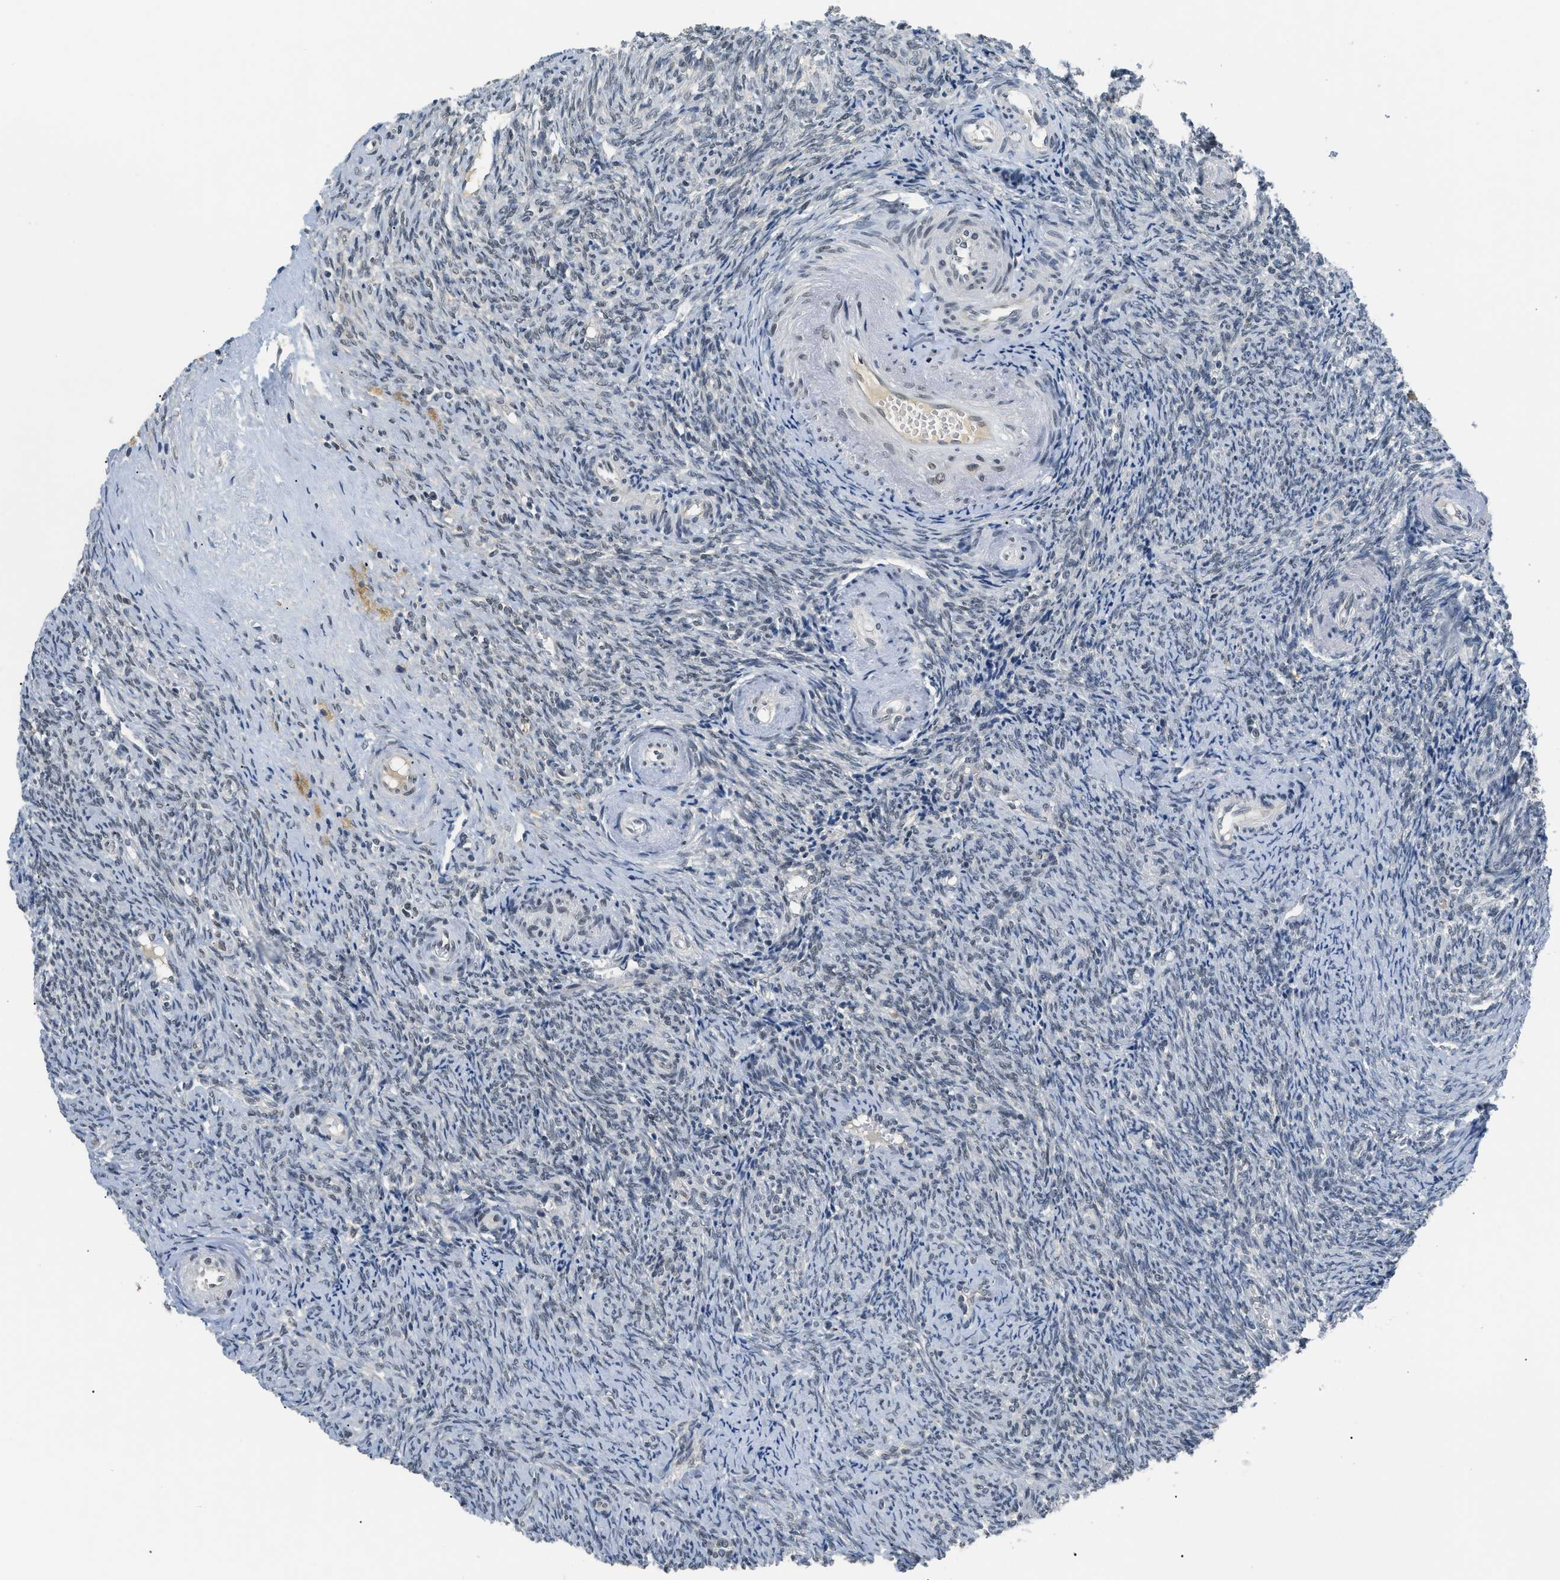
{"staining": {"intensity": "weak", "quantity": "25%-75%", "location": "nuclear"}, "tissue": "ovary", "cell_type": "Ovarian stroma cells", "image_type": "normal", "snomed": [{"axis": "morphology", "description": "Normal tissue, NOS"}, {"axis": "topography", "description": "Ovary"}], "caption": "IHC micrograph of normal ovary stained for a protein (brown), which shows low levels of weak nuclear expression in approximately 25%-75% of ovarian stroma cells.", "gene": "MZF1", "patient": {"sex": "female", "age": 41}}